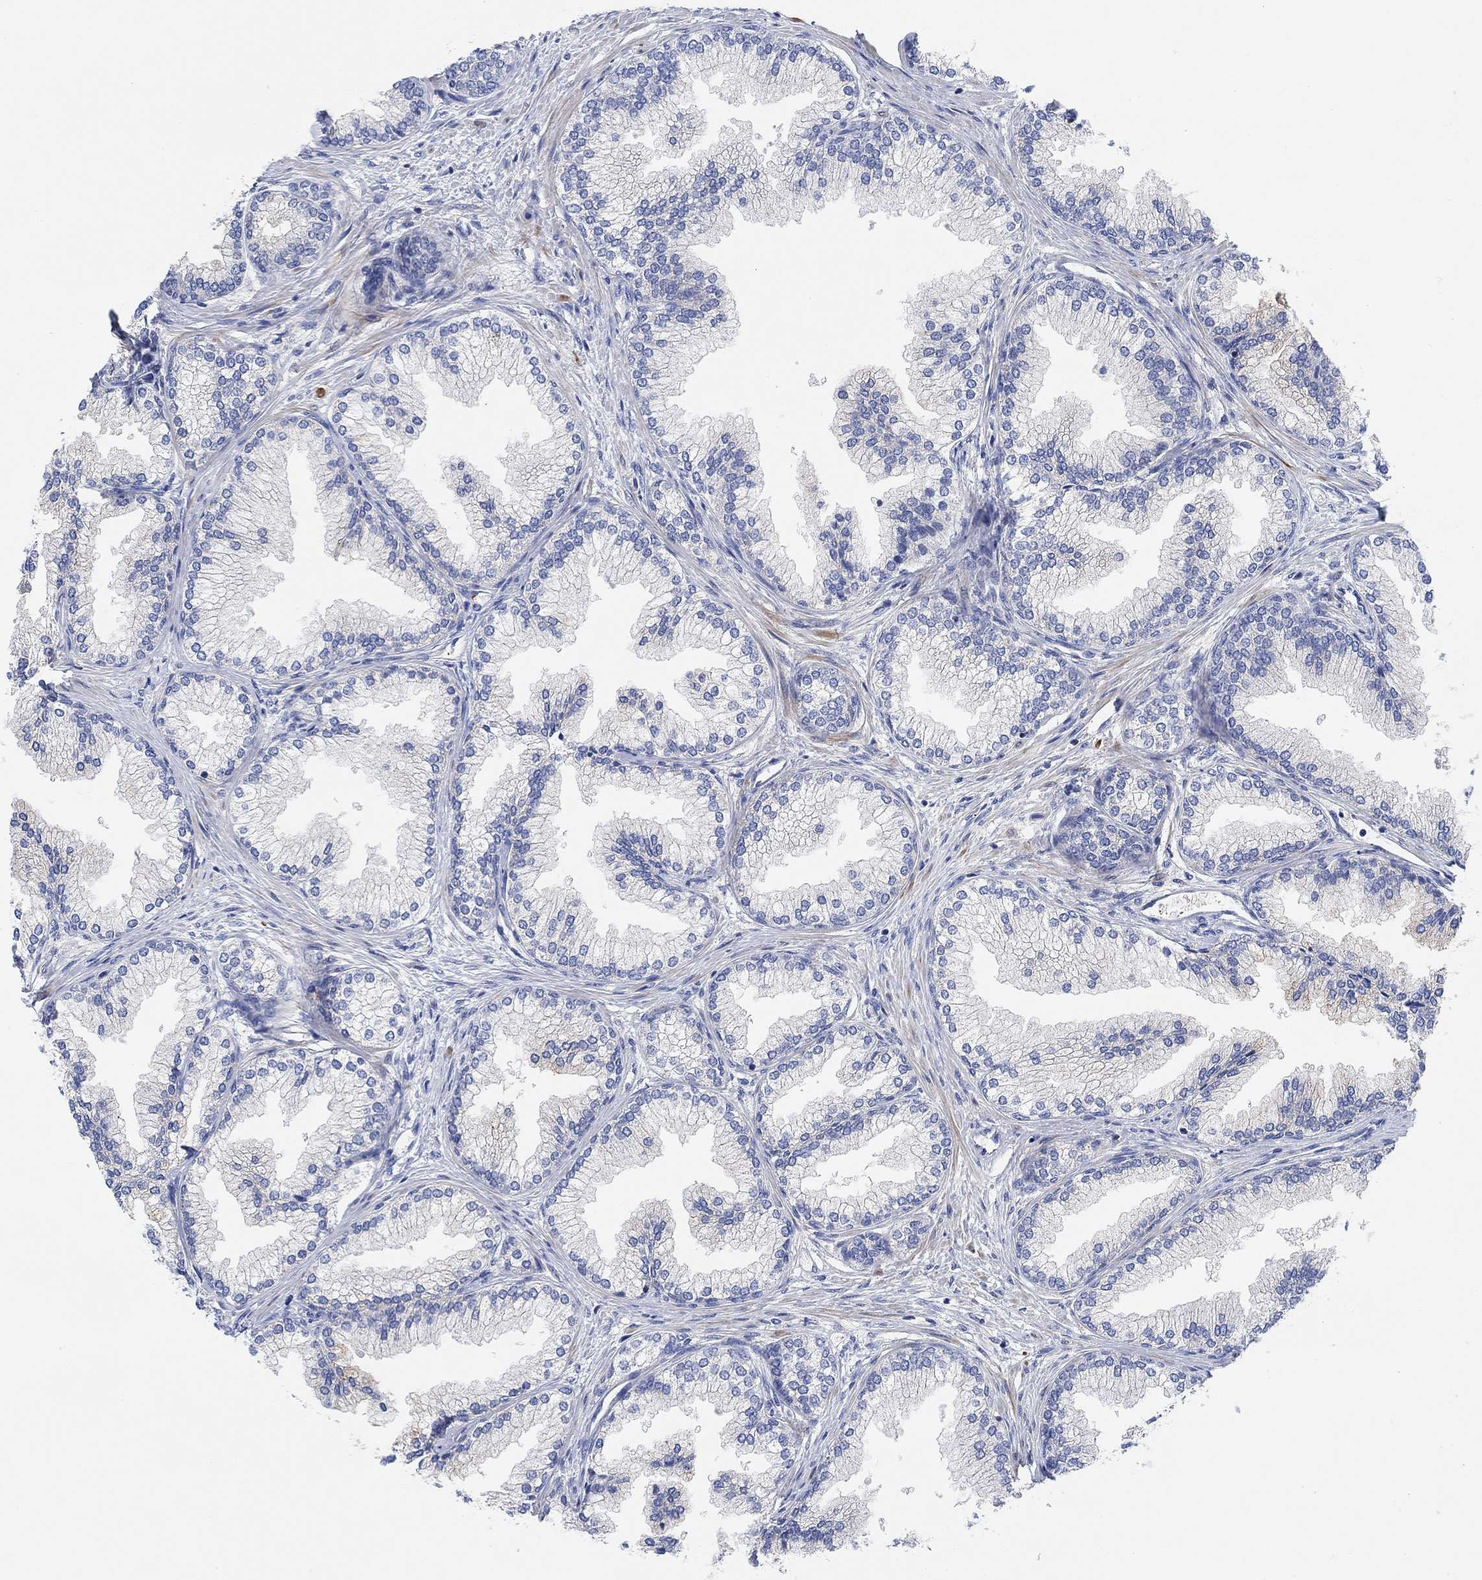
{"staining": {"intensity": "negative", "quantity": "none", "location": "none"}, "tissue": "prostate", "cell_type": "Glandular cells", "image_type": "normal", "snomed": [{"axis": "morphology", "description": "Normal tissue, NOS"}, {"axis": "topography", "description": "Prostate"}], "caption": "Glandular cells are negative for brown protein staining in unremarkable prostate. (DAB (3,3'-diaminobenzidine) immunohistochemistry (IHC) visualized using brightfield microscopy, high magnification).", "gene": "PMFBP1", "patient": {"sex": "male", "age": 72}}